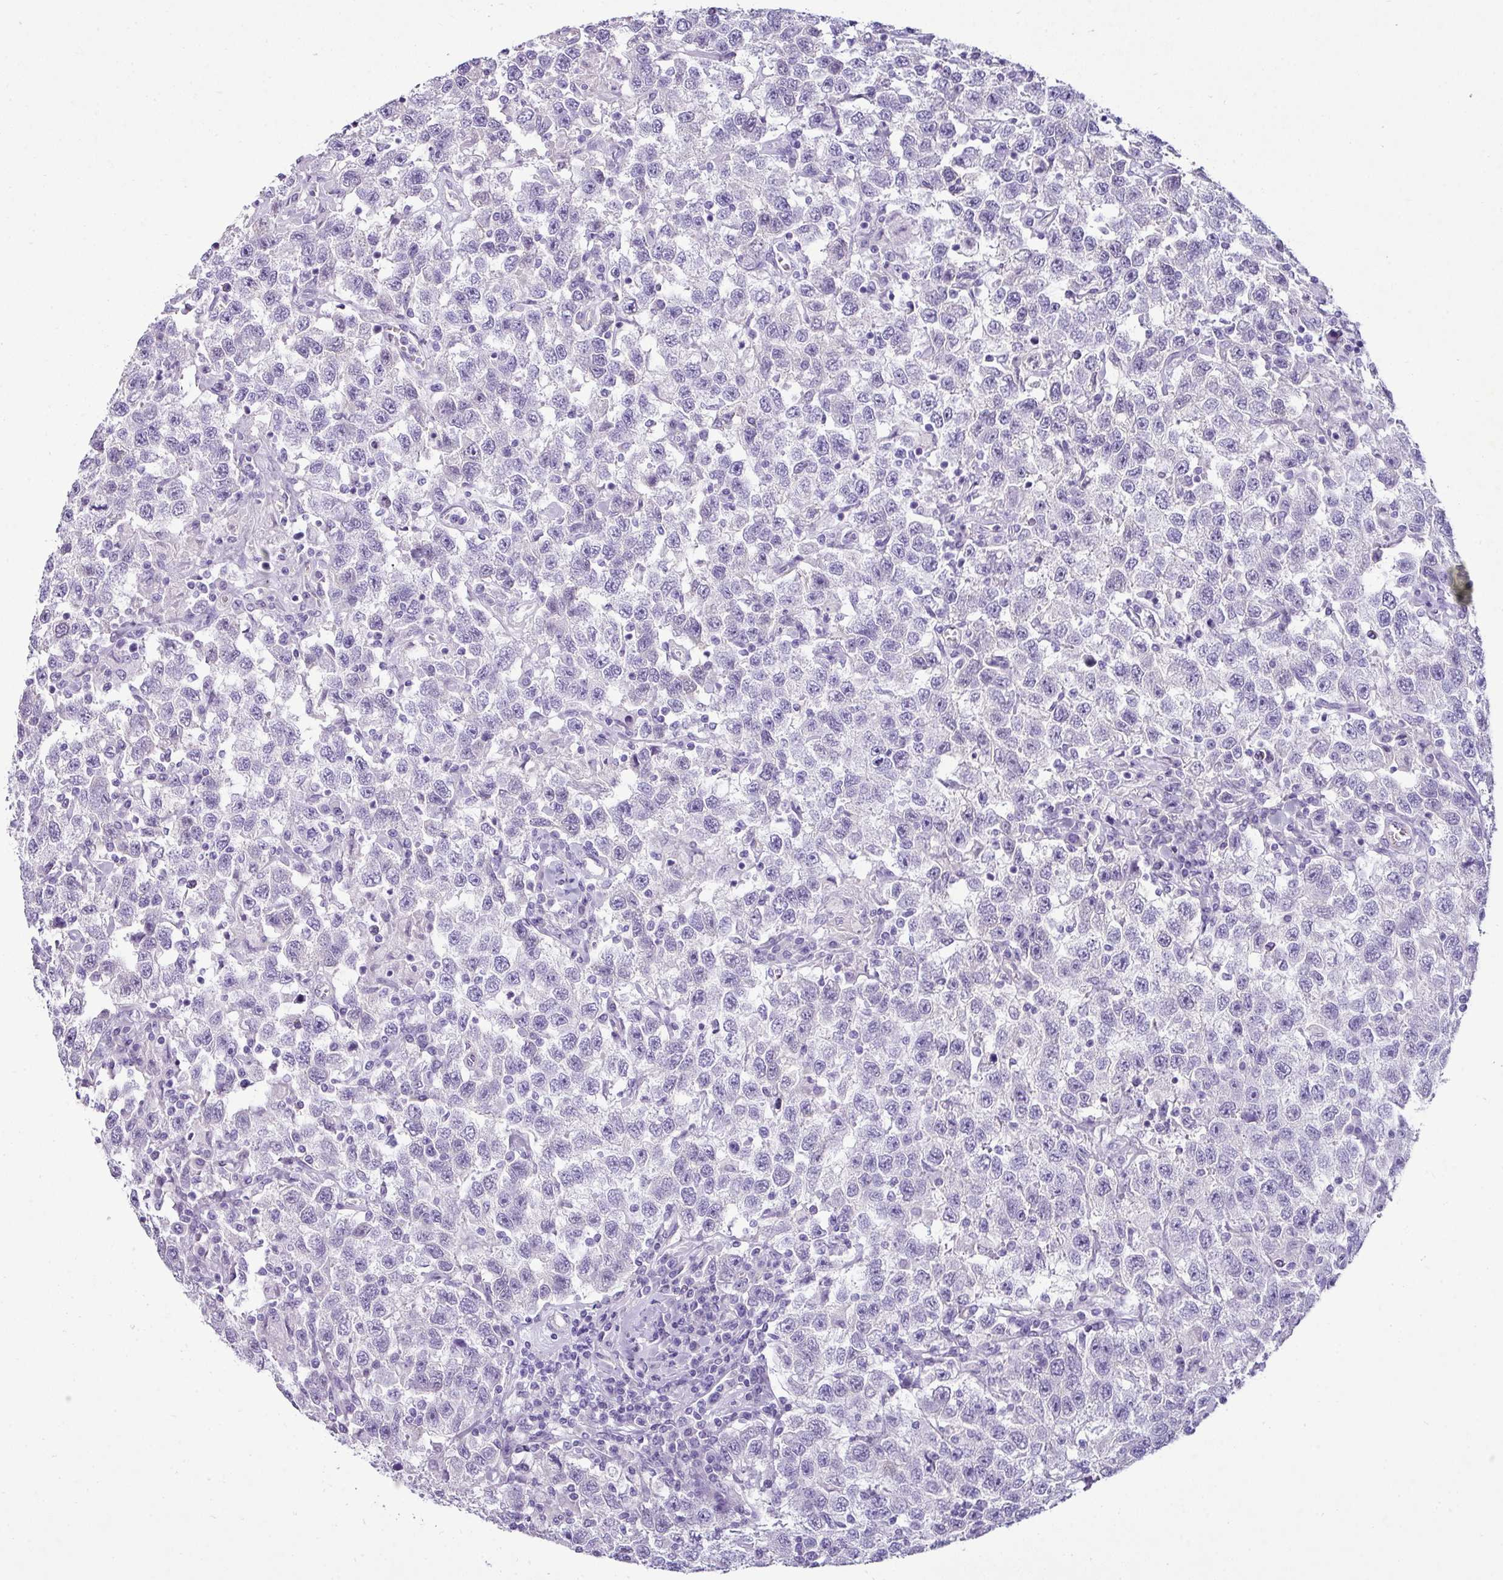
{"staining": {"intensity": "negative", "quantity": "none", "location": "none"}, "tissue": "testis cancer", "cell_type": "Tumor cells", "image_type": "cancer", "snomed": [{"axis": "morphology", "description": "Seminoma, NOS"}, {"axis": "topography", "description": "Testis"}], "caption": "This is an immunohistochemistry (IHC) photomicrograph of seminoma (testis). There is no positivity in tumor cells.", "gene": "VCX2", "patient": {"sex": "male", "age": 41}}